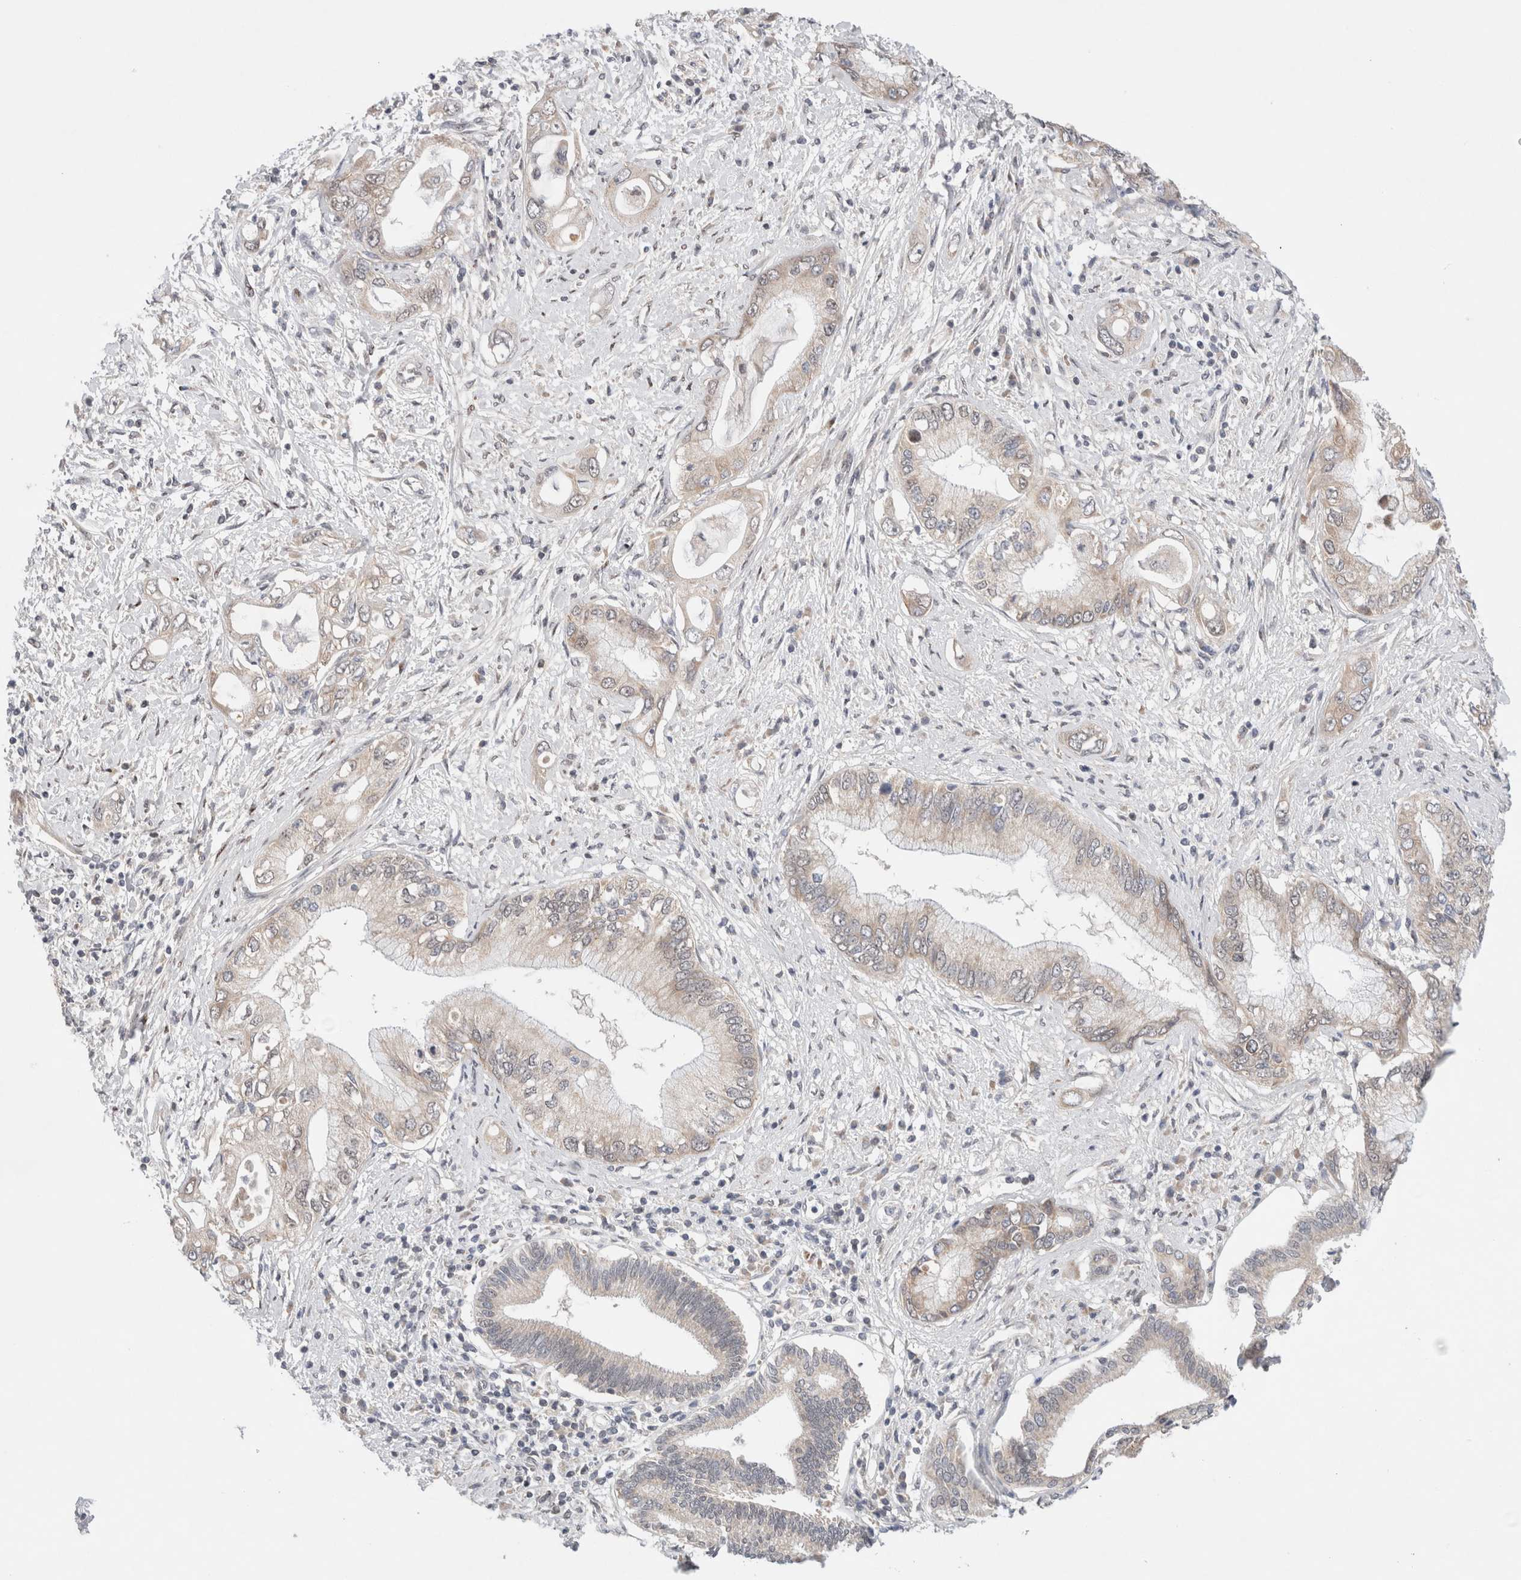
{"staining": {"intensity": "negative", "quantity": "none", "location": "none"}, "tissue": "pancreatic cancer", "cell_type": "Tumor cells", "image_type": "cancer", "snomed": [{"axis": "morphology", "description": "Inflammation, NOS"}, {"axis": "morphology", "description": "Adenocarcinoma, NOS"}, {"axis": "topography", "description": "Pancreas"}], "caption": "DAB immunohistochemical staining of human pancreatic adenocarcinoma shows no significant staining in tumor cells.", "gene": "ERI3", "patient": {"sex": "female", "age": 56}}